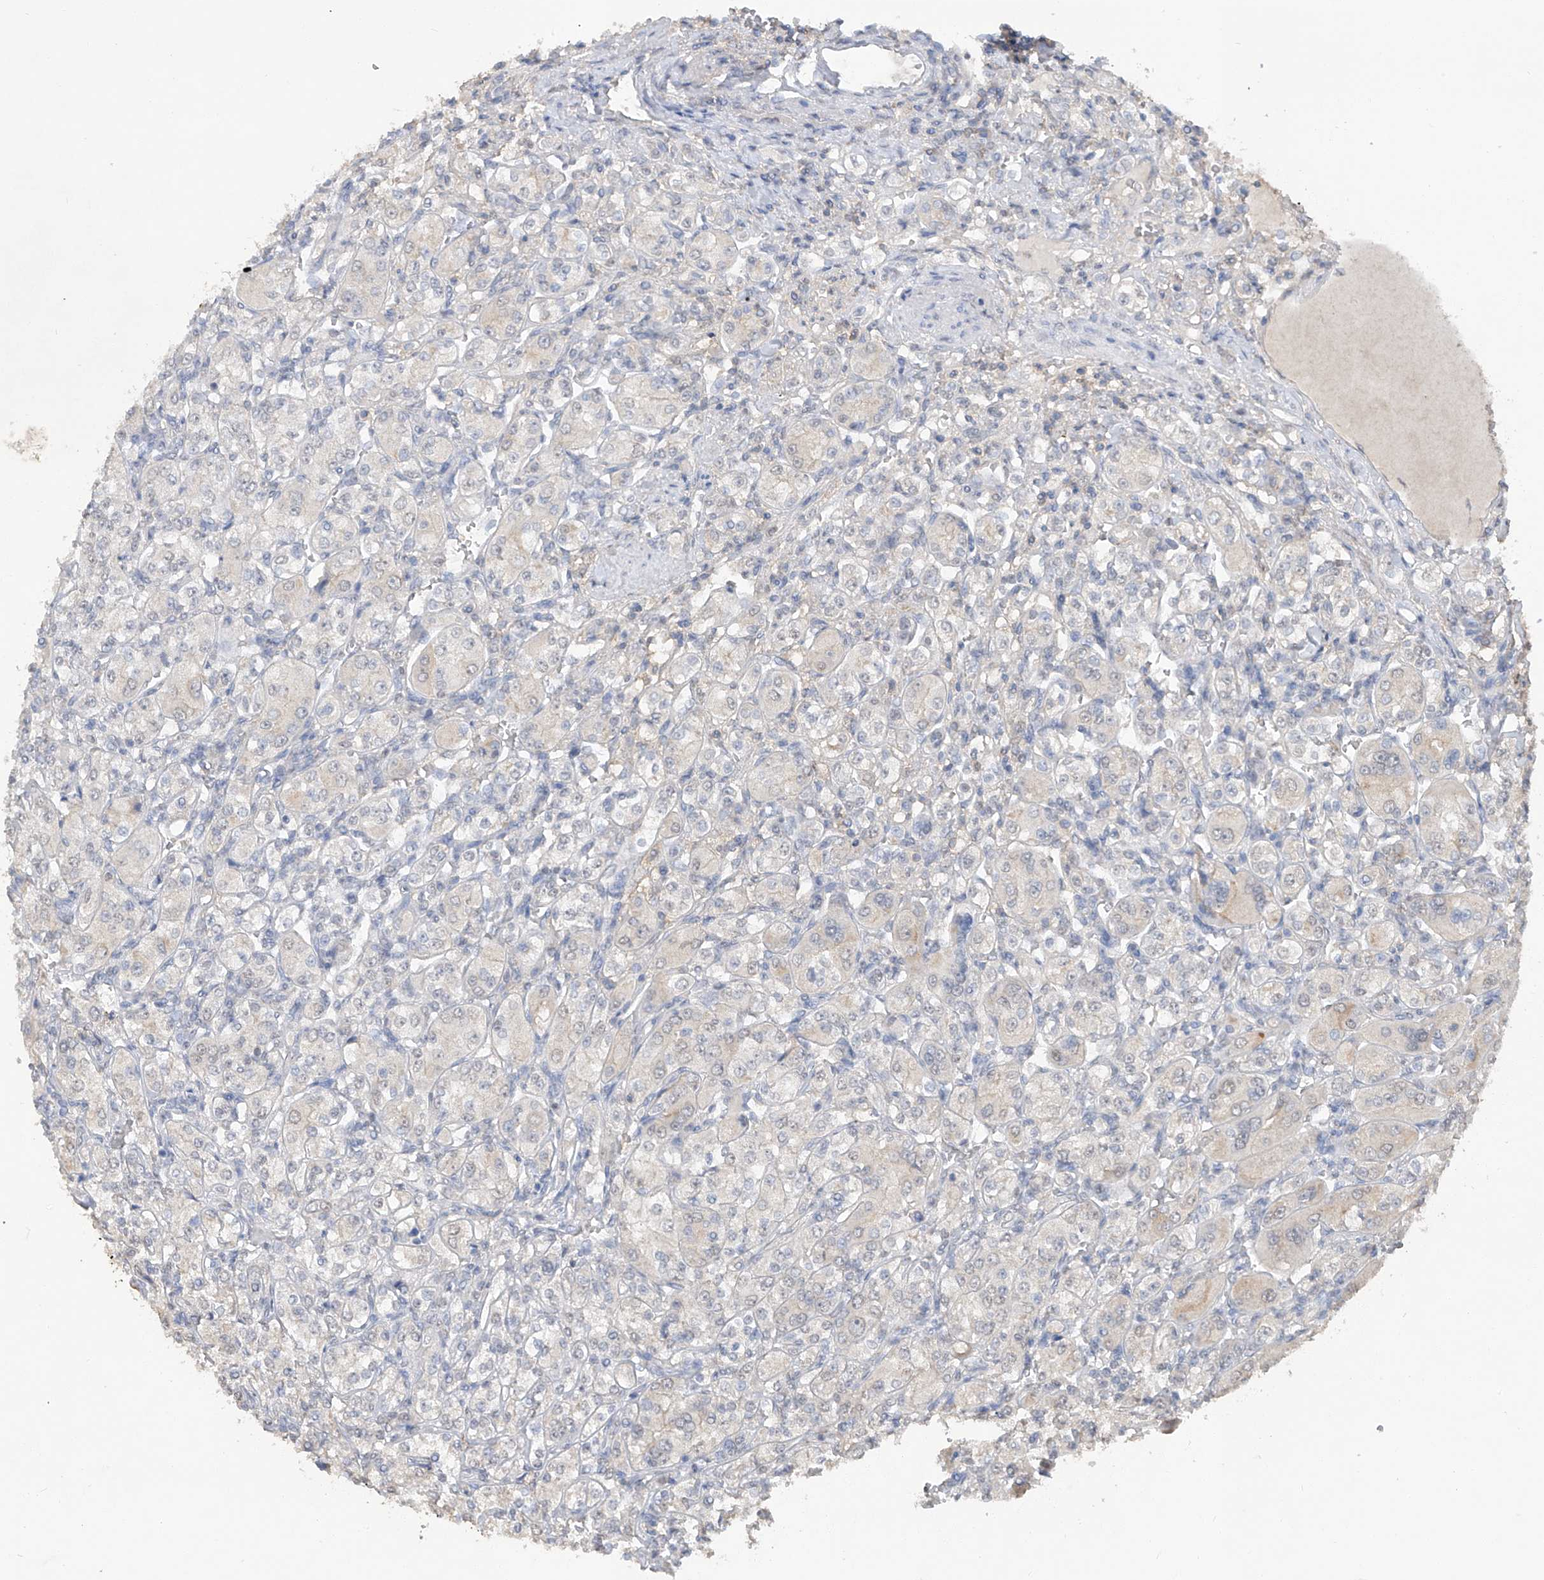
{"staining": {"intensity": "weak", "quantity": "<25%", "location": "nuclear"}, "tissue": "renal cancer", "cell_type": "Tumor cells", "image_type": "cancer", "snomed": [{"axis": "morphology", "description": "Adenocarcinoma, NOS"}, {"axis": "topography", "description": "Kidney"}], "caption": "Tumor cells show no significant protein staining in renal cancer.", "gene": "HAS3", "patient": {"sex": "male", "age": 77}}